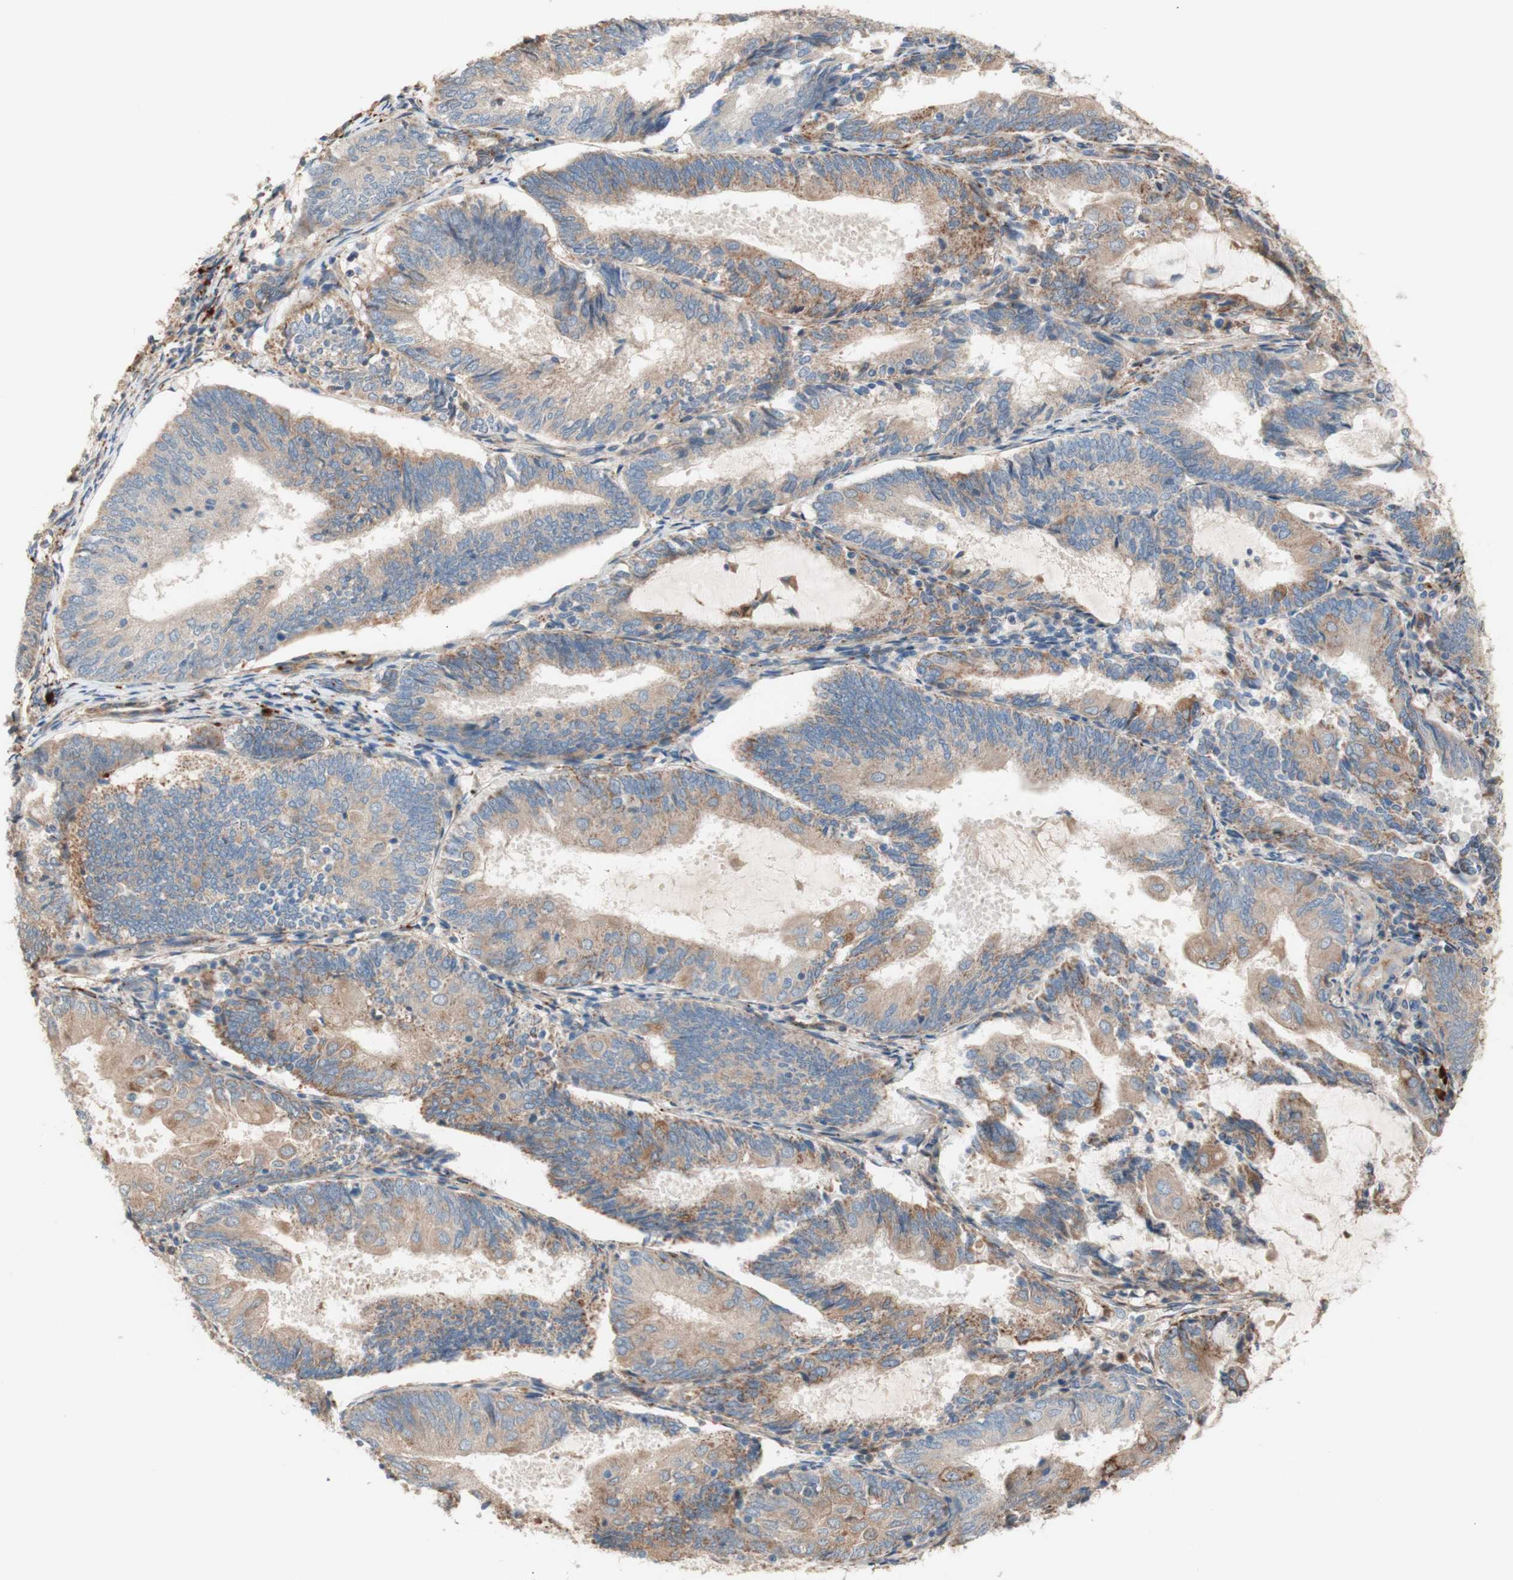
{"staining": {"intensity": "weak", "quantity": ">75%", "location": "cytoplasmic/membranous"}, "tissue": "endometrial cancer", "cell_type": "Tumor cells", "image_type": "cancer", "snomed": [{"axis": "morphology", "description": "Adenocarcinoma, NOS"}, {"axis": "topography", "description": "Endometrium"}], "caption": "Immunohistochemical staining of human endometrial cancer (adenocarcinoma) demonstrates low levels of weak cytoplasmic/membranous protein positivity in approximately >75% of tumor cells.", "gene": "PTPN21", "patient": {"sex": "female", "age": 81}}